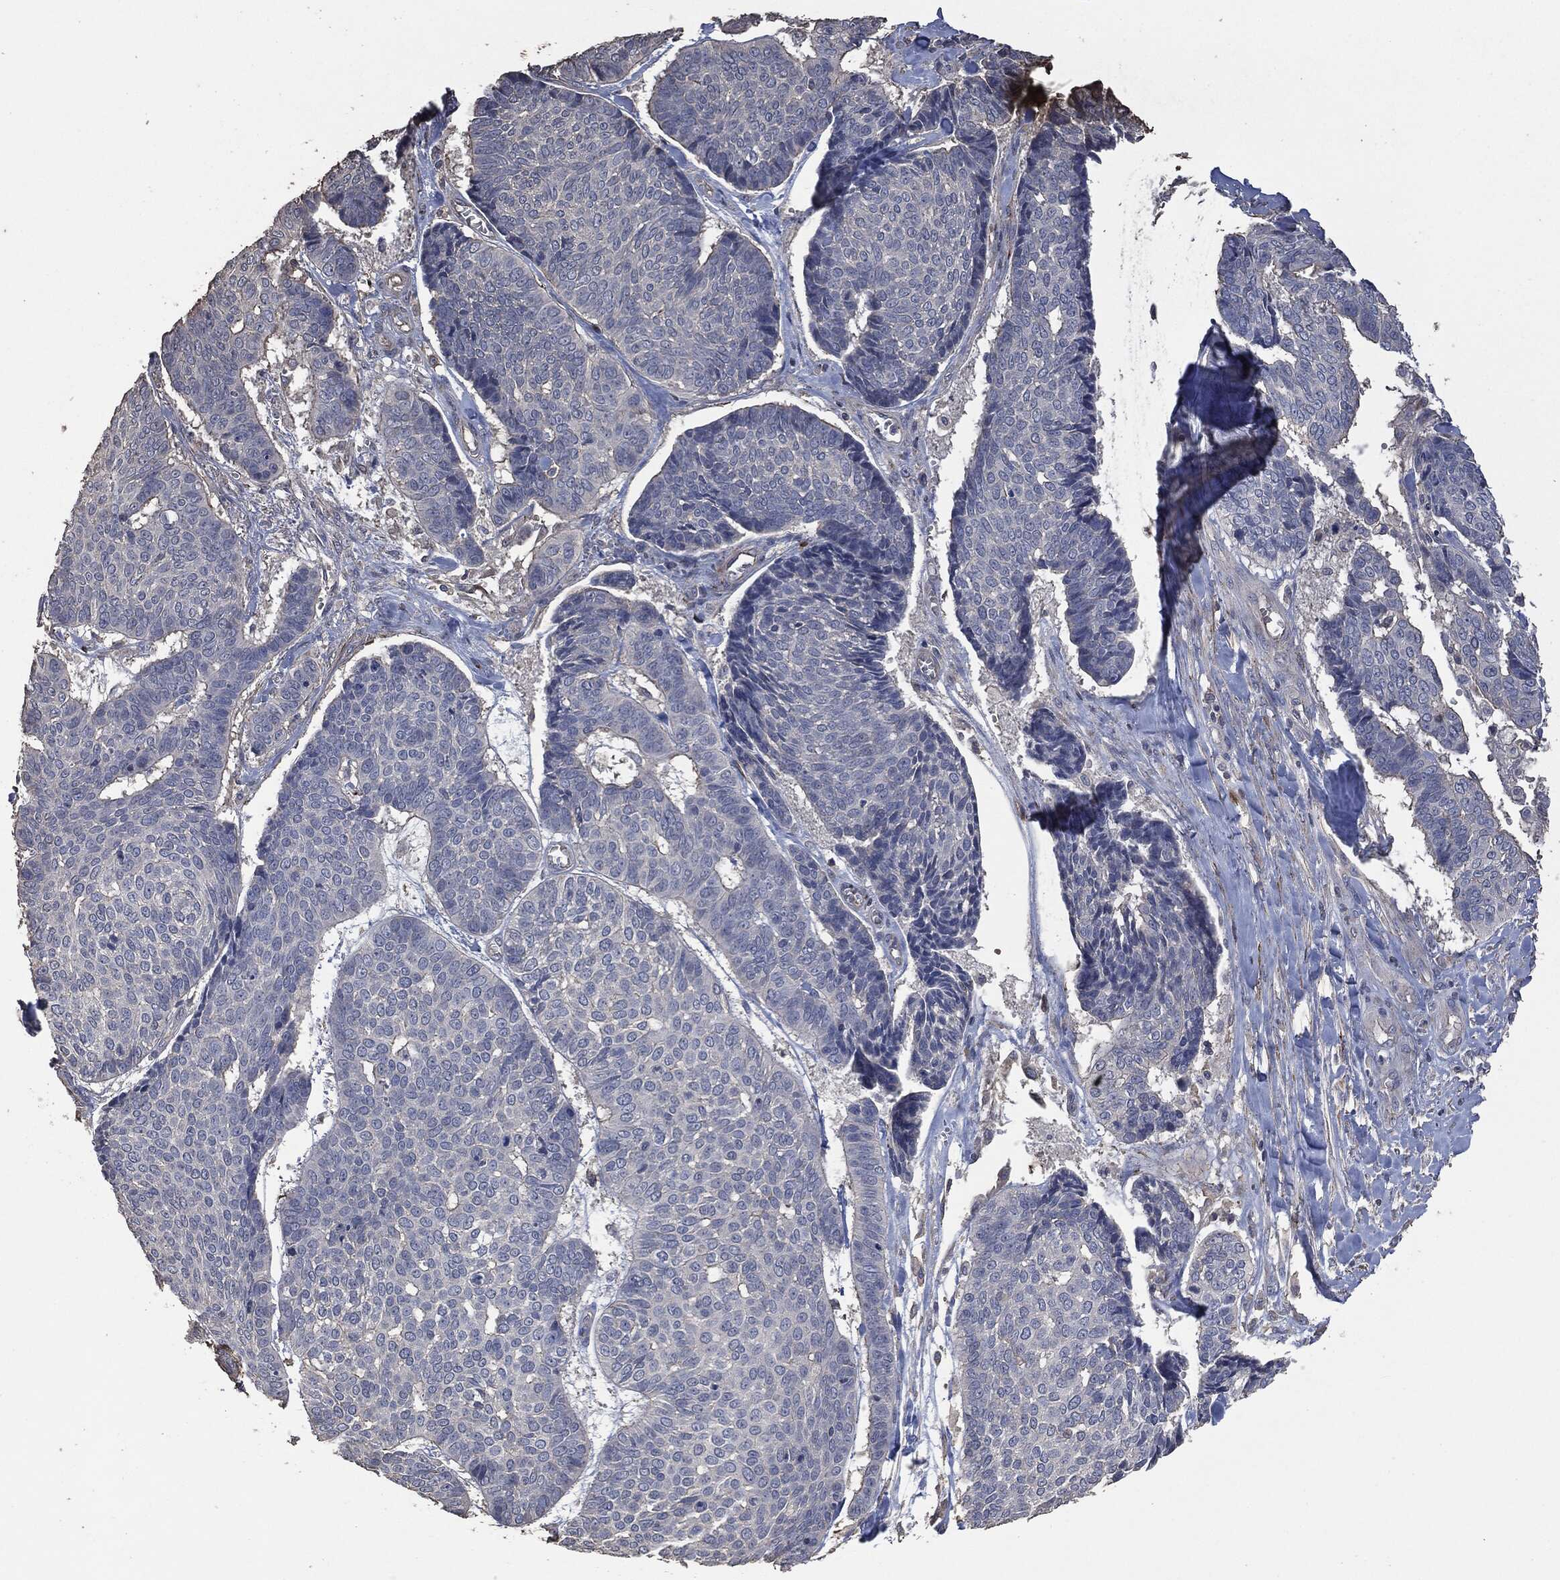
{"staining": {"intensity": "negative", "quantity": "none", "location": "none"}, "tissue": "skin cancer", "cell_type": "Tumor cells", "image_type": "cancer", "snomed": [{"axis": "morphology", "description": "Basal cell carcinoma"}, {"axis": "topography", "description": "Skin"}], "caption": "Photomicrograph shows no protein positivity in tumor cells of skin cancer tissue.", "gene": "MSLN", "patient": {"sex": "male", "age": 86}}